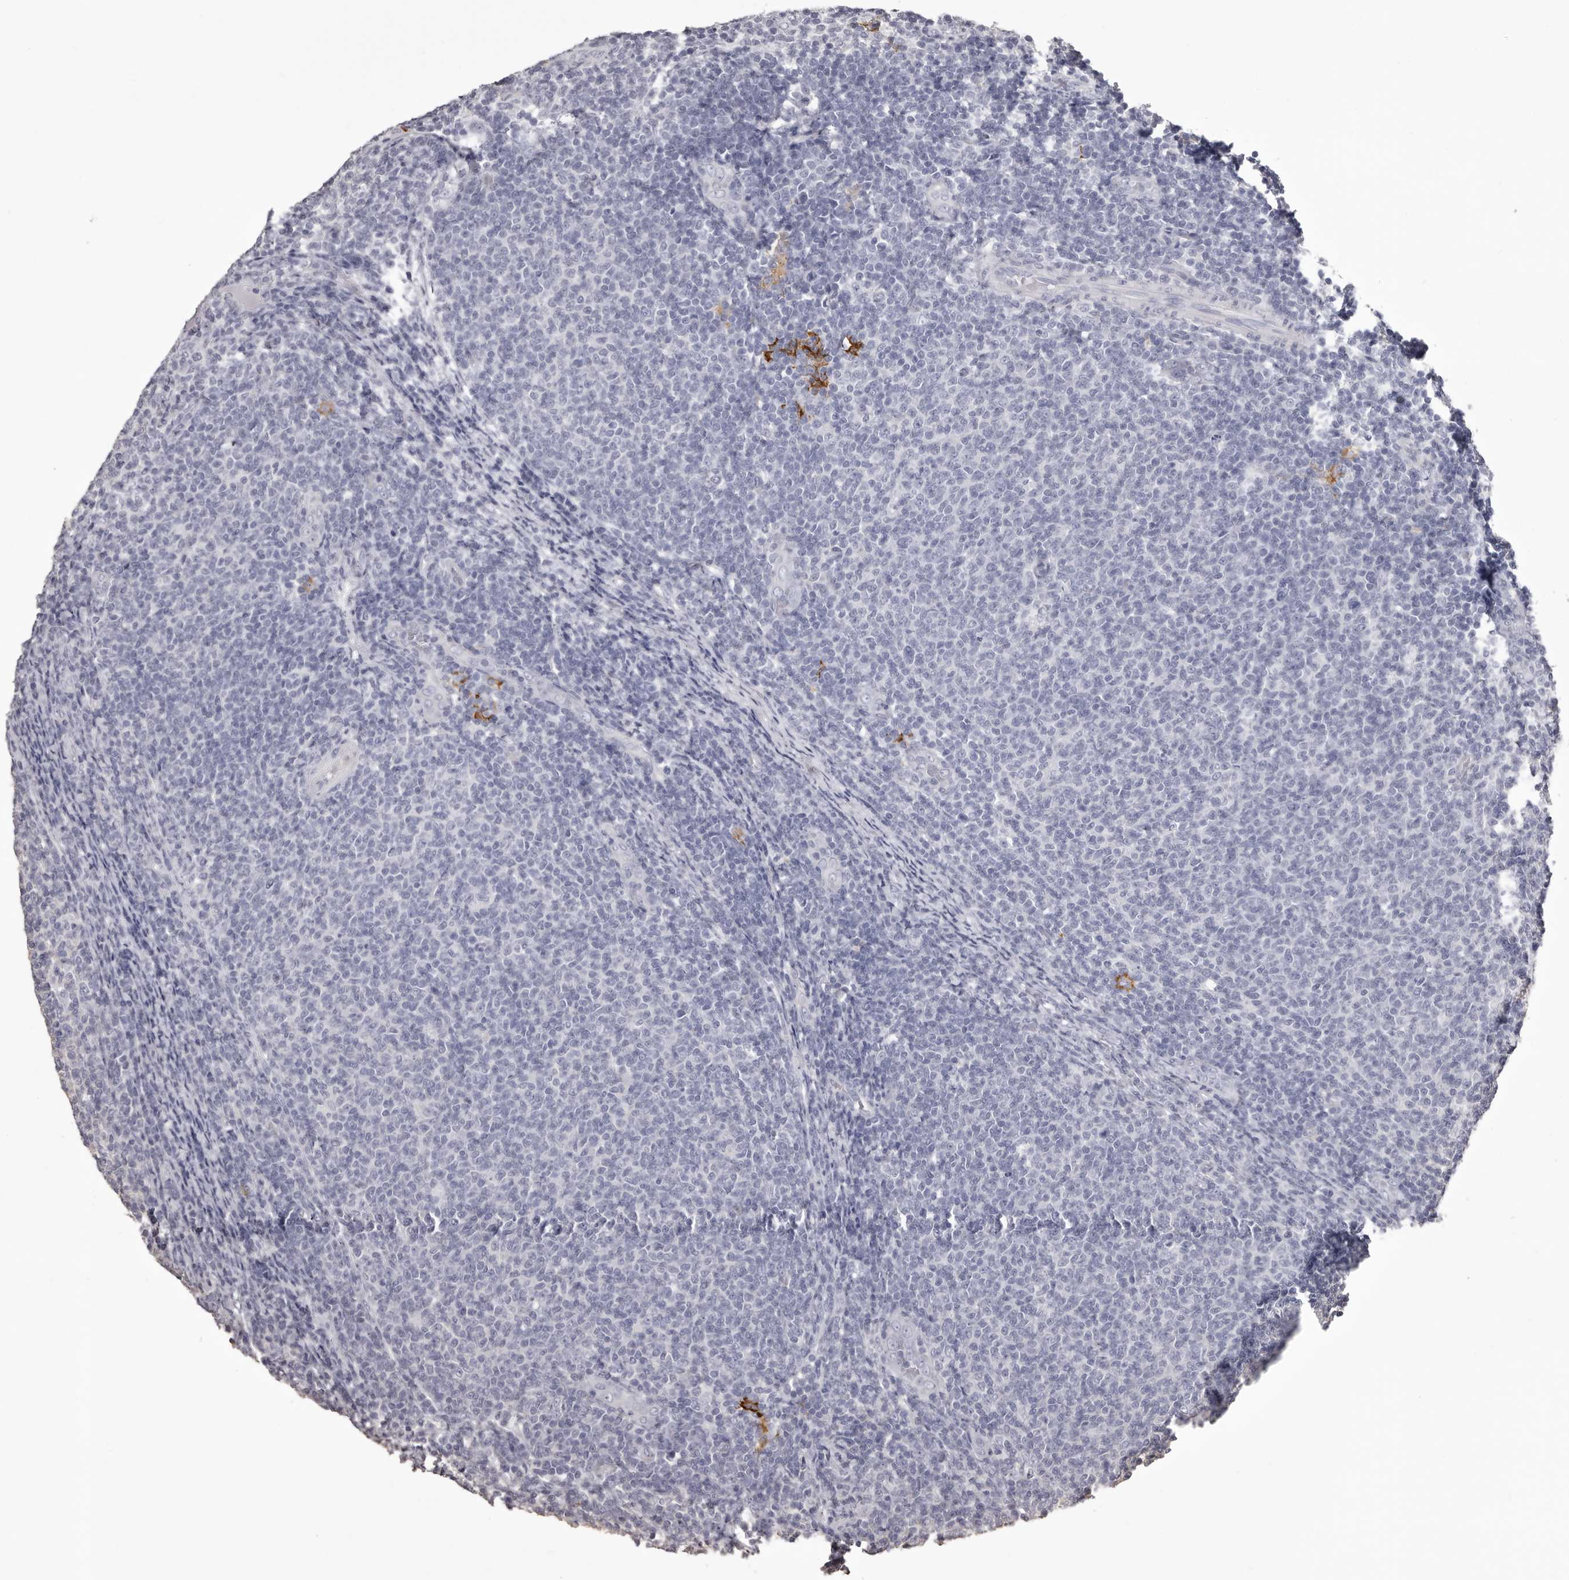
{"staining": {"intensity": "negative", "quantity": "none", "location": "none"}, "tissue": "lymphoma", "cell_type": "Tumor cells", "image_type": "cancer", "snomed": [{"axis": "morphology", "description": "Malignant lymphoma, non-Hodgkin's type, Low grade"}, {"axis": "topography", "description": "Lymph node"}], "caption": "High power microscopy photomicrograph of an immunohistochemistry (IHC) image of malignant lymphoma, non-Hodgkin's type (low-grade), revealing no significant staining in tumor cells. (DAB (3,3'-diaminobenzidine) immunohistochemistry (IHC), high magnification).", "gene": "LAD1", "patient": {"sex": "male", "age": 66}}